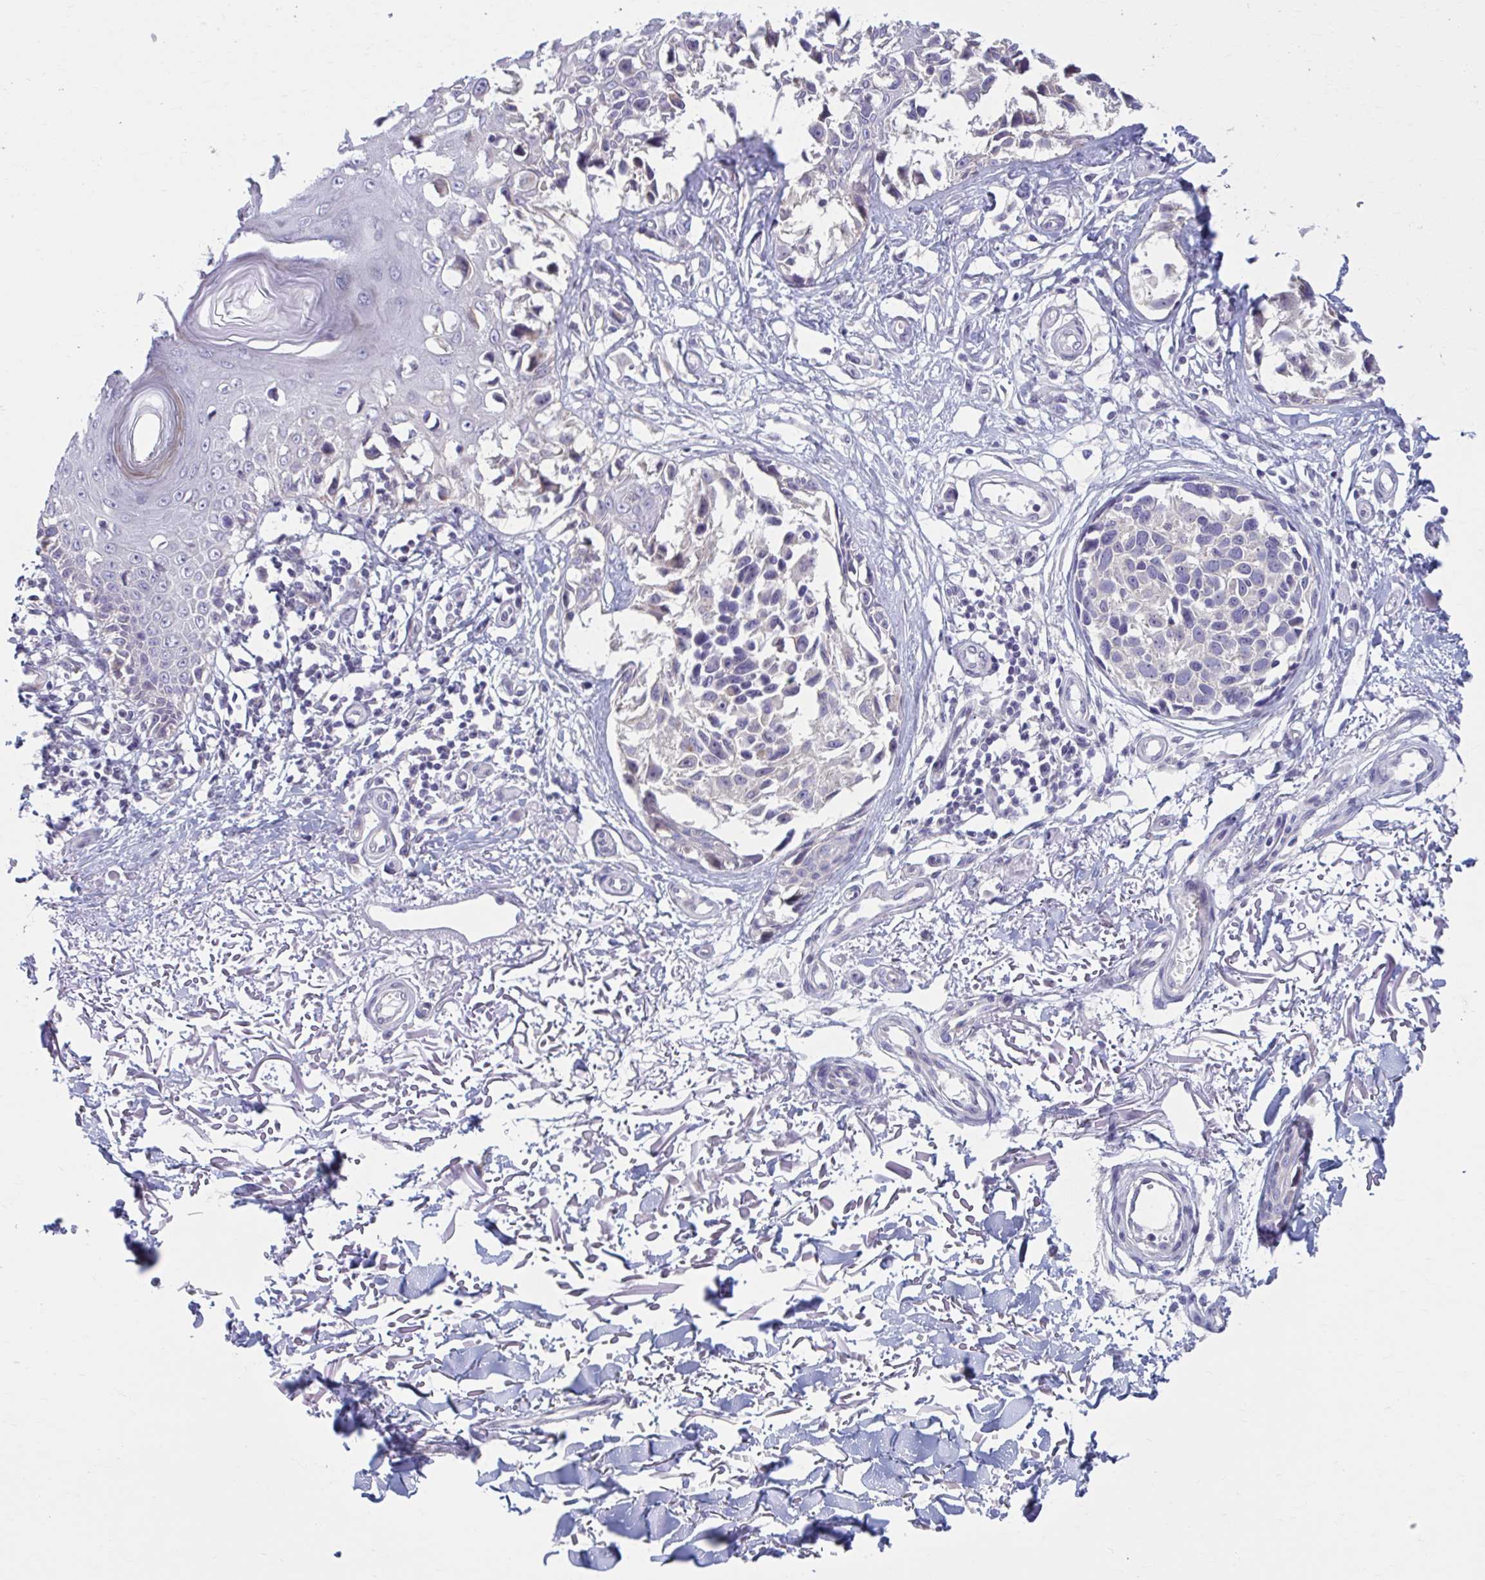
{"staining": {"intensity": "negative", "quantity": "none", "location": "none"}, "tissue": "melanoma", "cell_type": "Tumor cells", "image_type": "cancer", "snomed": [{"axis": "morphology", "description": "Malignant melanoma, NOS"}, {"axis": "topography", "description": "Skin"}], "caption": "Image shows no significant protein positivity in tumor cells of malignant melanoma.", "gene": "CHST3", "patient": {"sex": "male", "age": 73}}